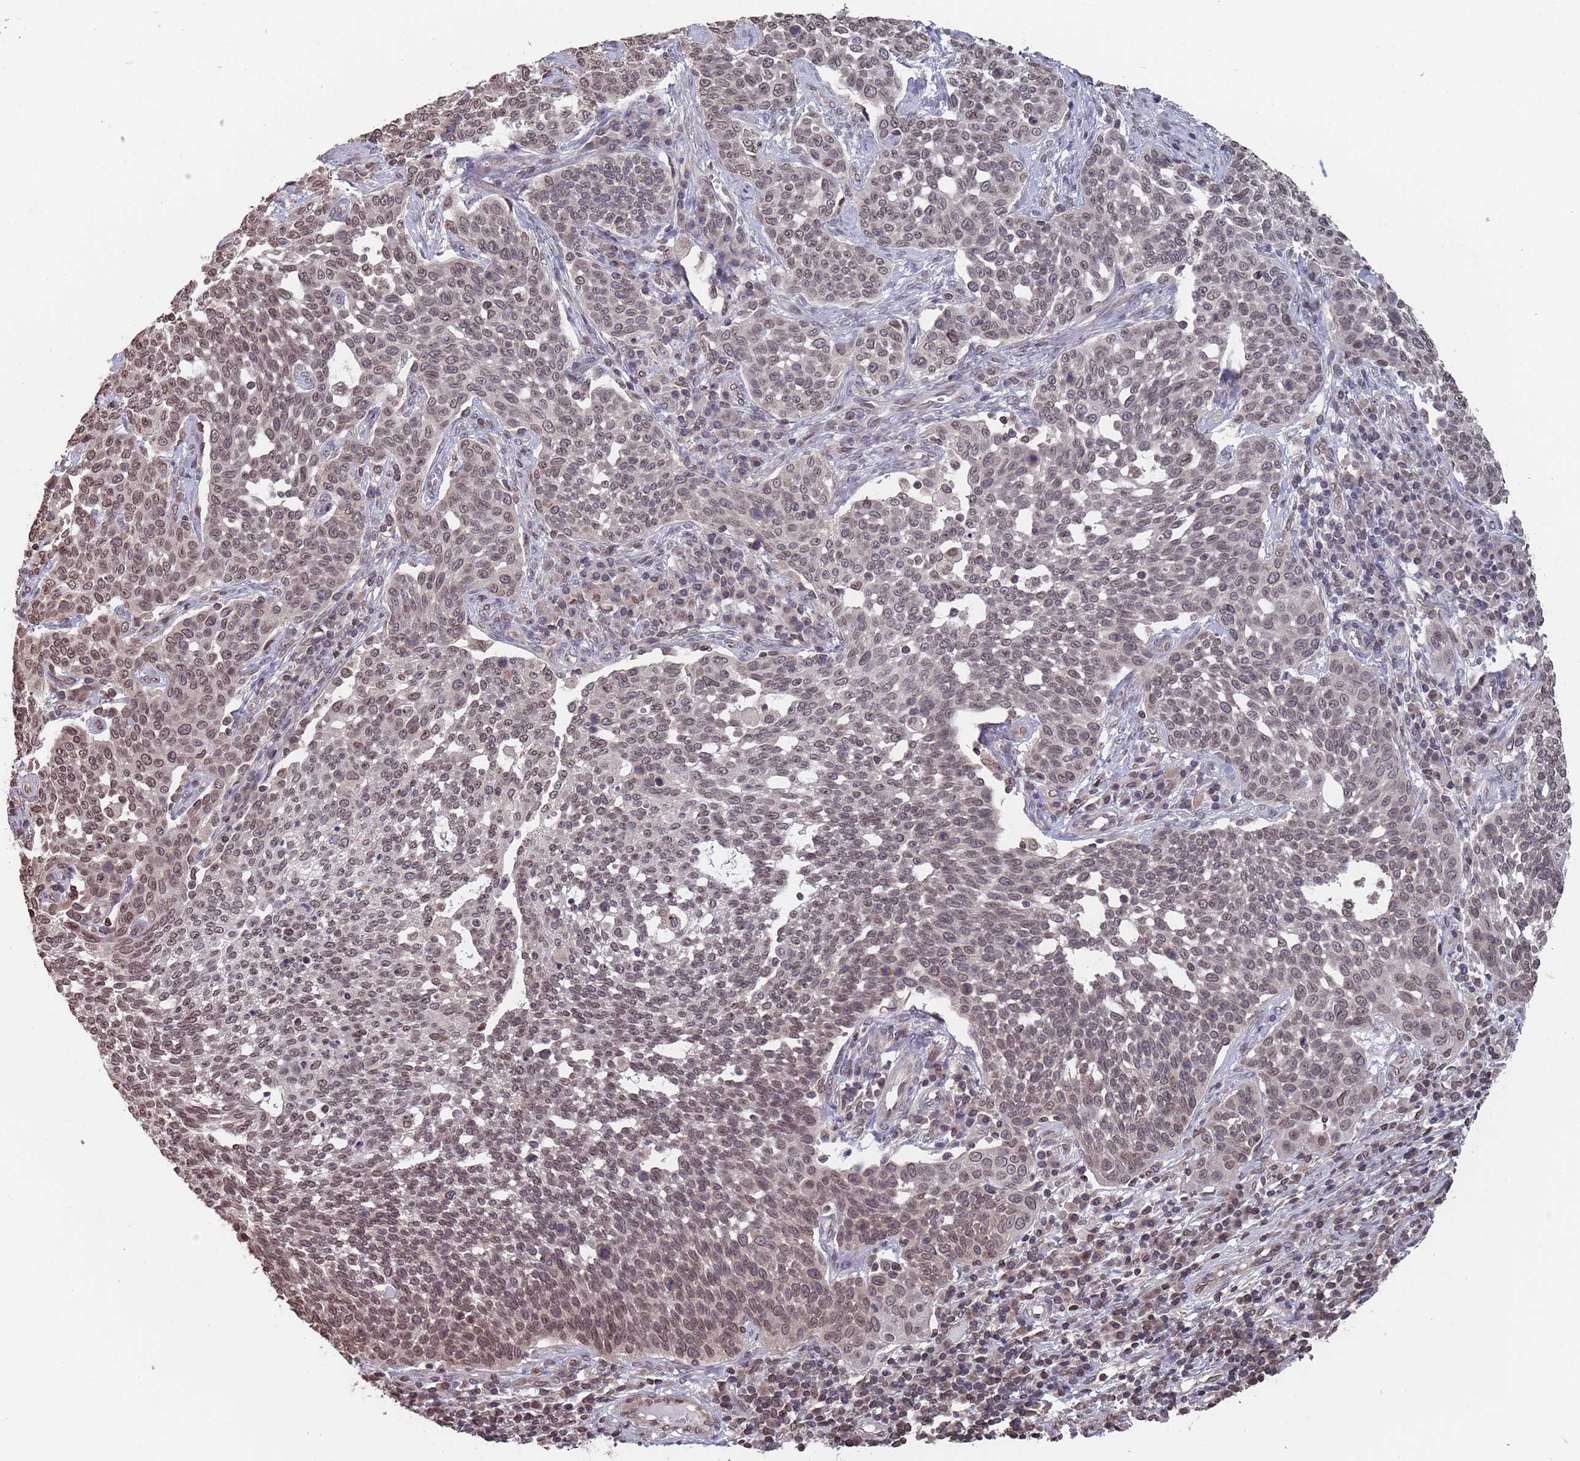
{"staining": {"intensity": "moderate", "quantity": "25%-75%", "location": "nuclear"}, "tissue": "cervical cancer", "cell_type": "Tumor cells", "image_type": "cancer", "snomed": [{"axis": "morphology", "description": "Squamous cell carcinoma, NOS"}, {"axis": "topography", "description": "Cervix"}], "caption": "Immunohistochemical staining of human cervical cancer (squamous cell carcinoma) shows medium levels of moderate nuclear expression in approximately 25%-75% of tumor cells.", "gene": "SDHAF3", "patient": {"sex": "female", "age": 34}}